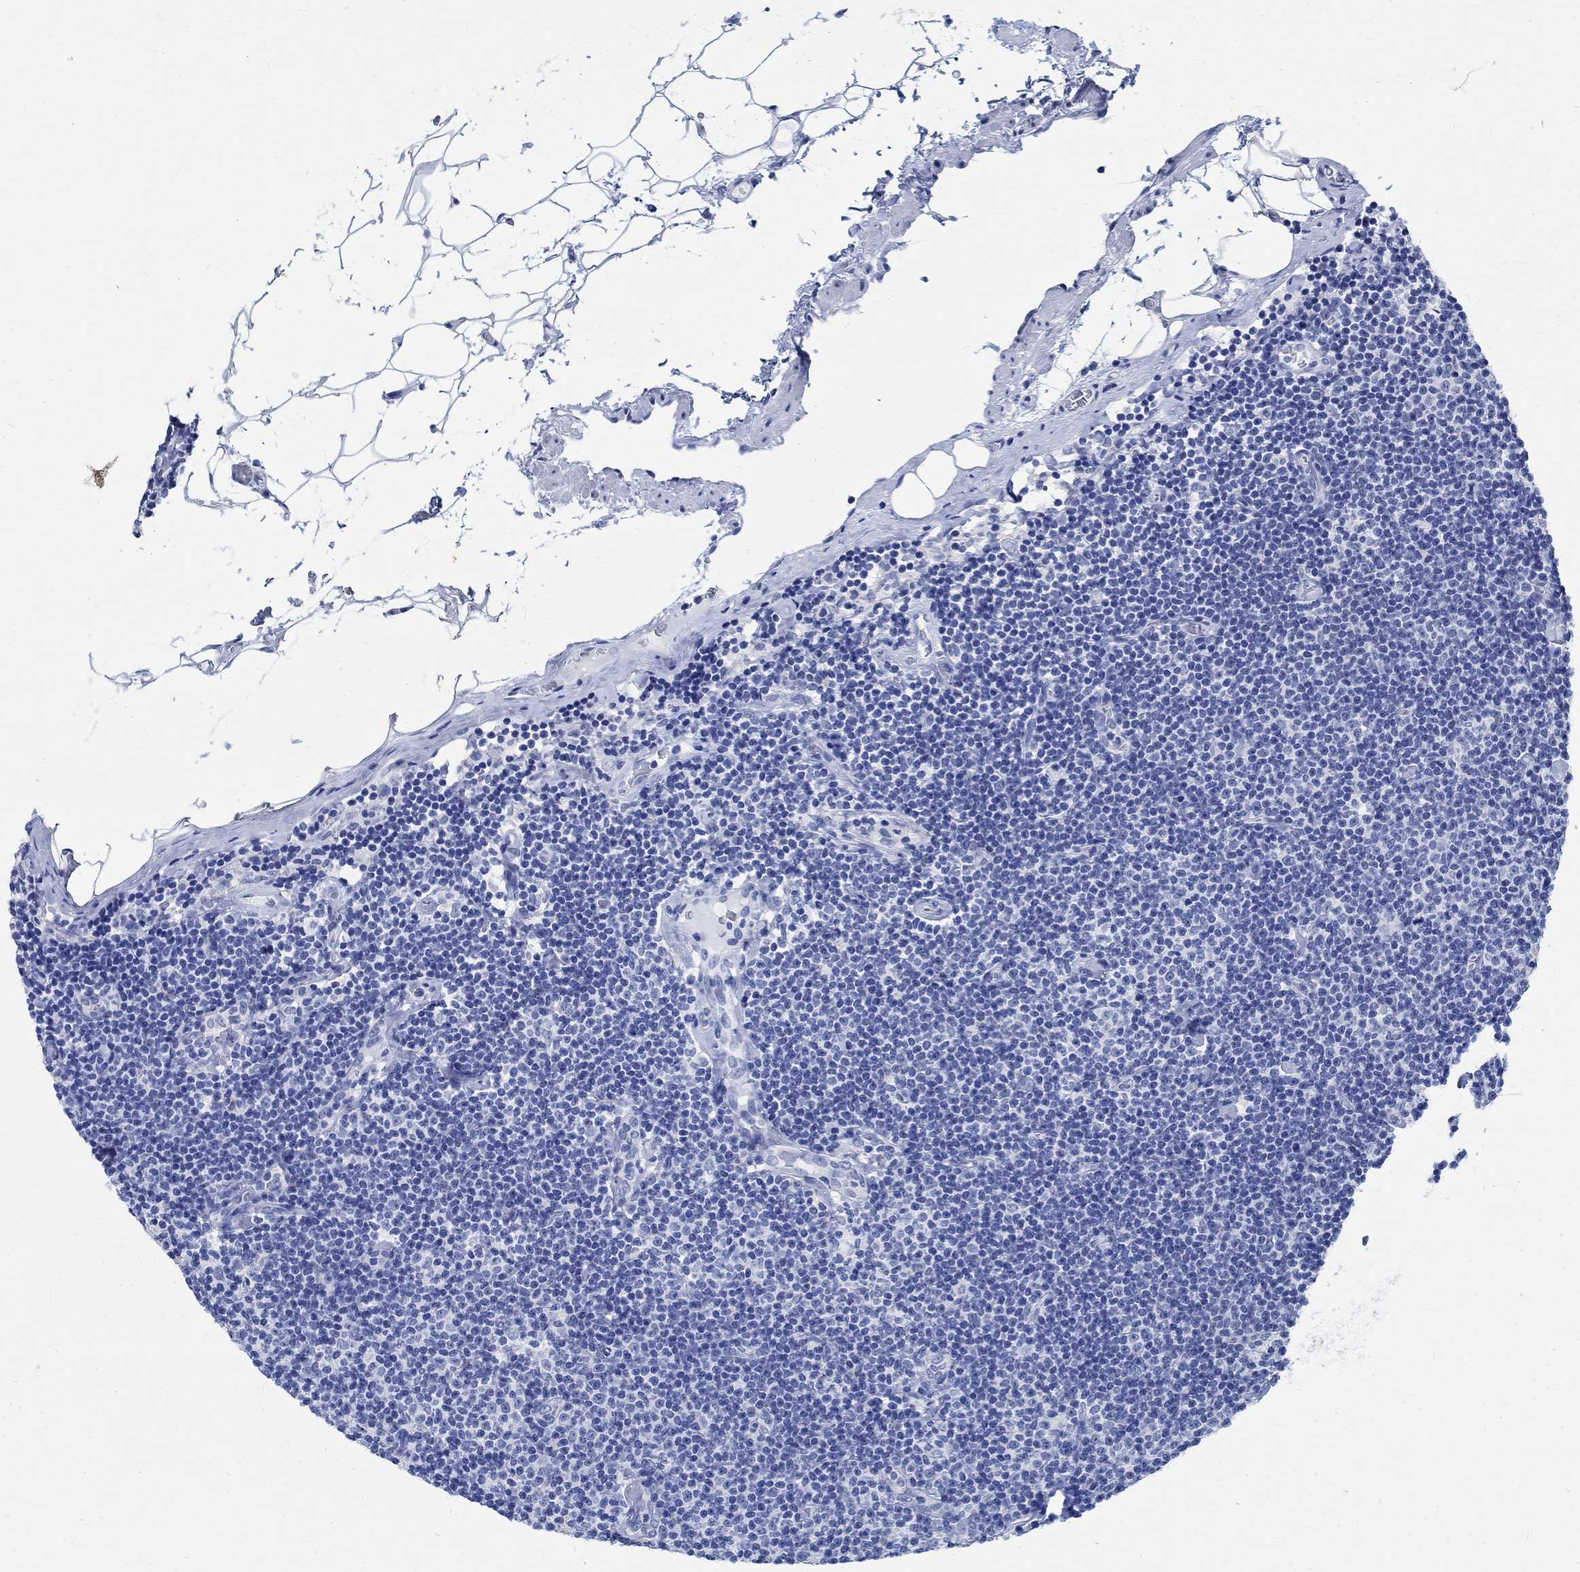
{"staining": {"intensity": "negative", "quantity": "none", "location": "none"}, "tissue": "lymphoma", "cell_type": "Tumor cells", "image_type": "cancer", "snomed": [{"axis": "morphology", "description": "Malignant lymphoma, non-Hodgkin's type, Low grade"}, {"axis": "topography", "description": "Lymph node"}], "caption": "Immunohistochemistry (IHC) micrograph of neoplastic tissue: lymphoma stained with DAB exhibits no significant protein staining in tumor cells.", "gene": "TMEM221", "patient": {"sex": "male", "age": 81}}